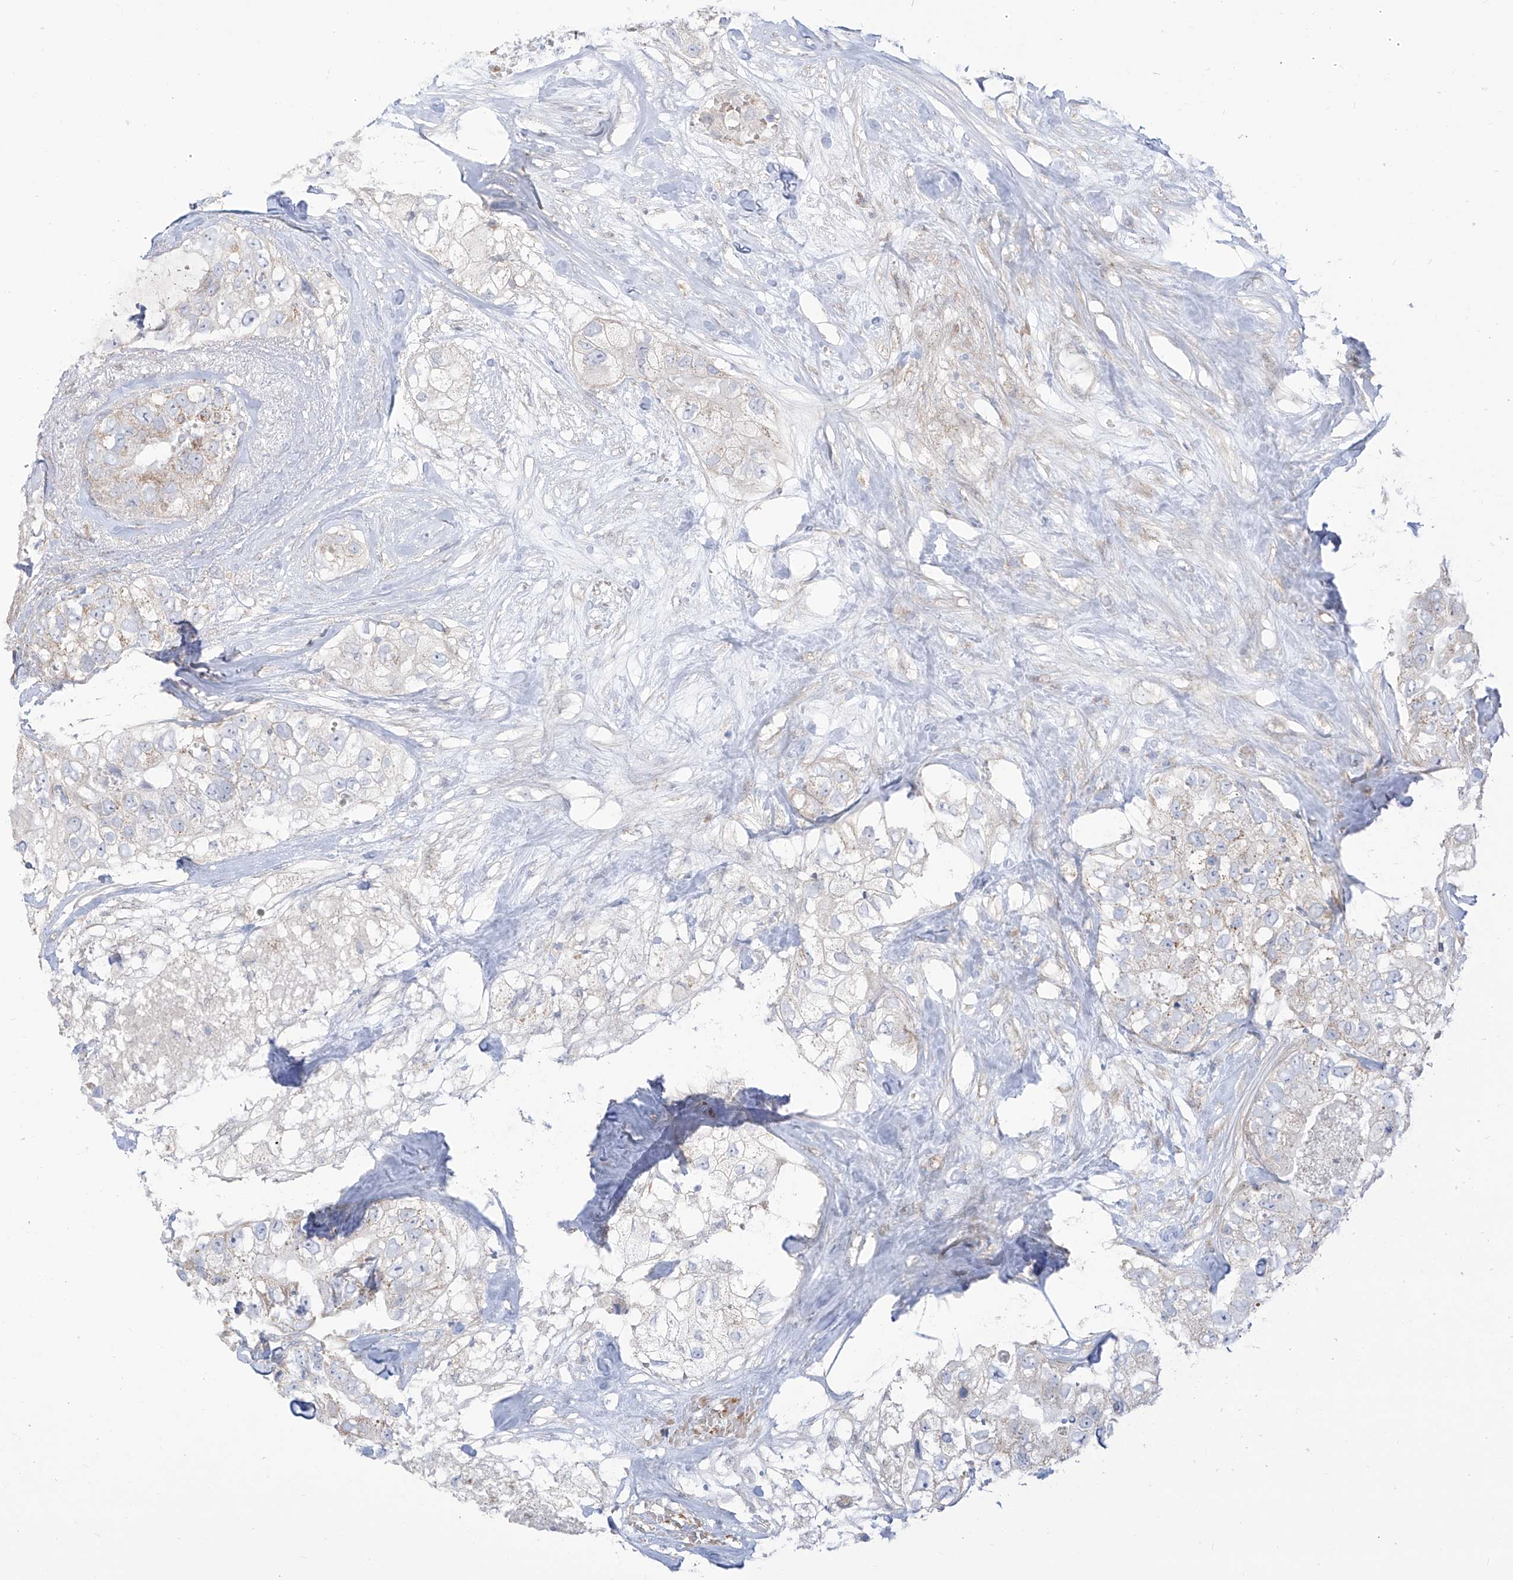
{"staining": {"intensity": "negative", "quantity": "none", "location": "none"}, "tissue": "breast cancer", "cell_type": "Tumor cells", "image_type": "cancer", "snomed": [{"axis": "morphology", "description": "Duct carcinoma"}, {"axis": "topography", "description": "Breast"}], "caption": "Immunohistochemistry of breast cancer (infiltrating ductal carcinoma) reveals no staining in tumor cells.", "gene": "ARHGEF40", "patient": {"sex": "female", "age": 62}}